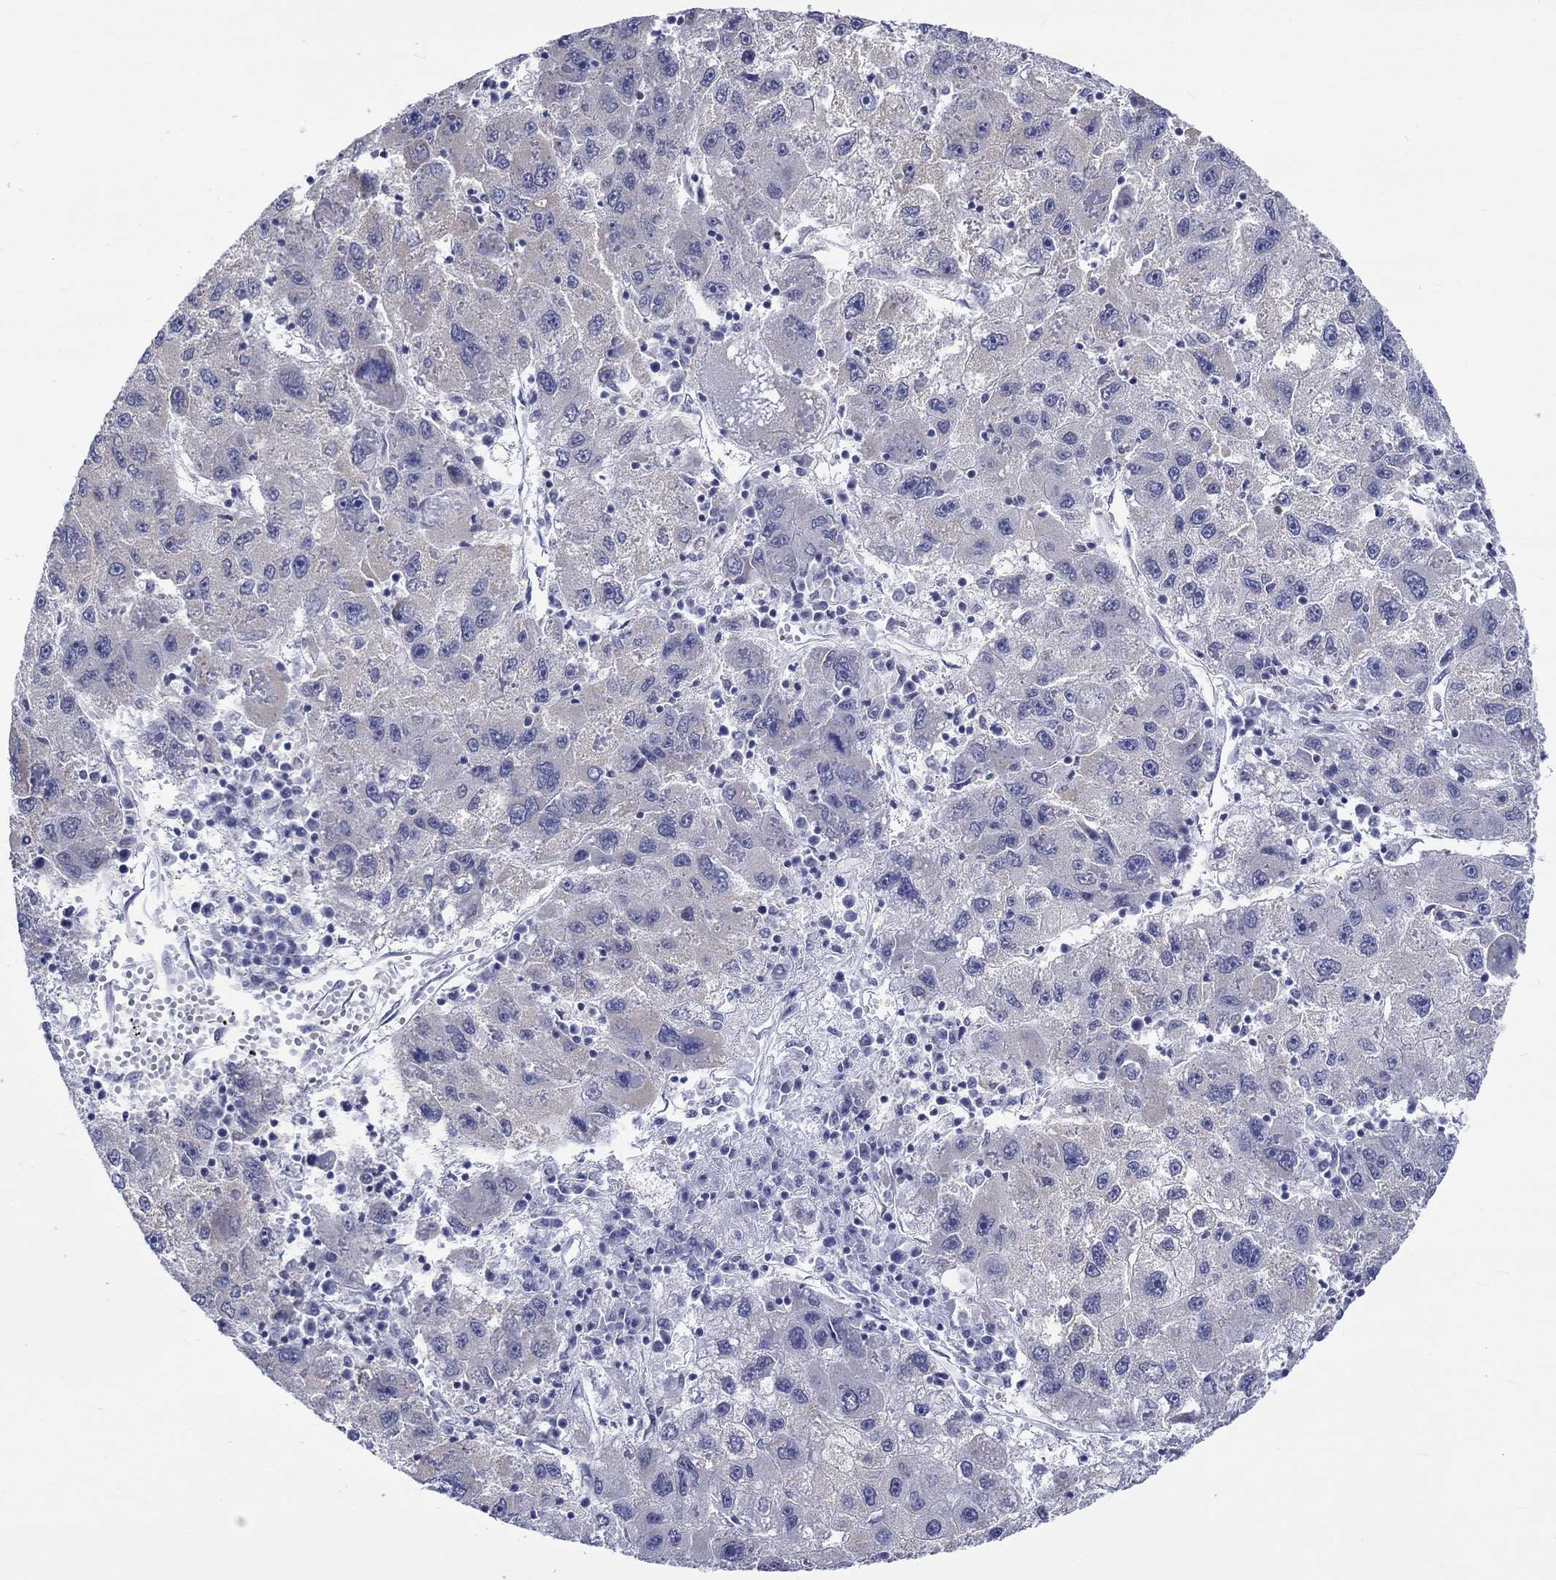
{"staining": {"intensity": "weak", "quantity": "<25%", "location": "cytoplasmic/membranous"}, "tissue": "liver cancer", "cell_type": "Tumor cells", "image_type": "cancer", "snomed": [{"axis": "morphology", "description": "Carcinoma, Hepatocellular, NOS"}, {"axis": "topography", "description": "Liver"}], "caption": "This is an IHC histopathology image of human liver cancer (hepatocellular carcinoma). There is no positivity in tumor cells.", "gene": "ST6GALNAC1", "patient": {"sex": "male", "age": 75}}